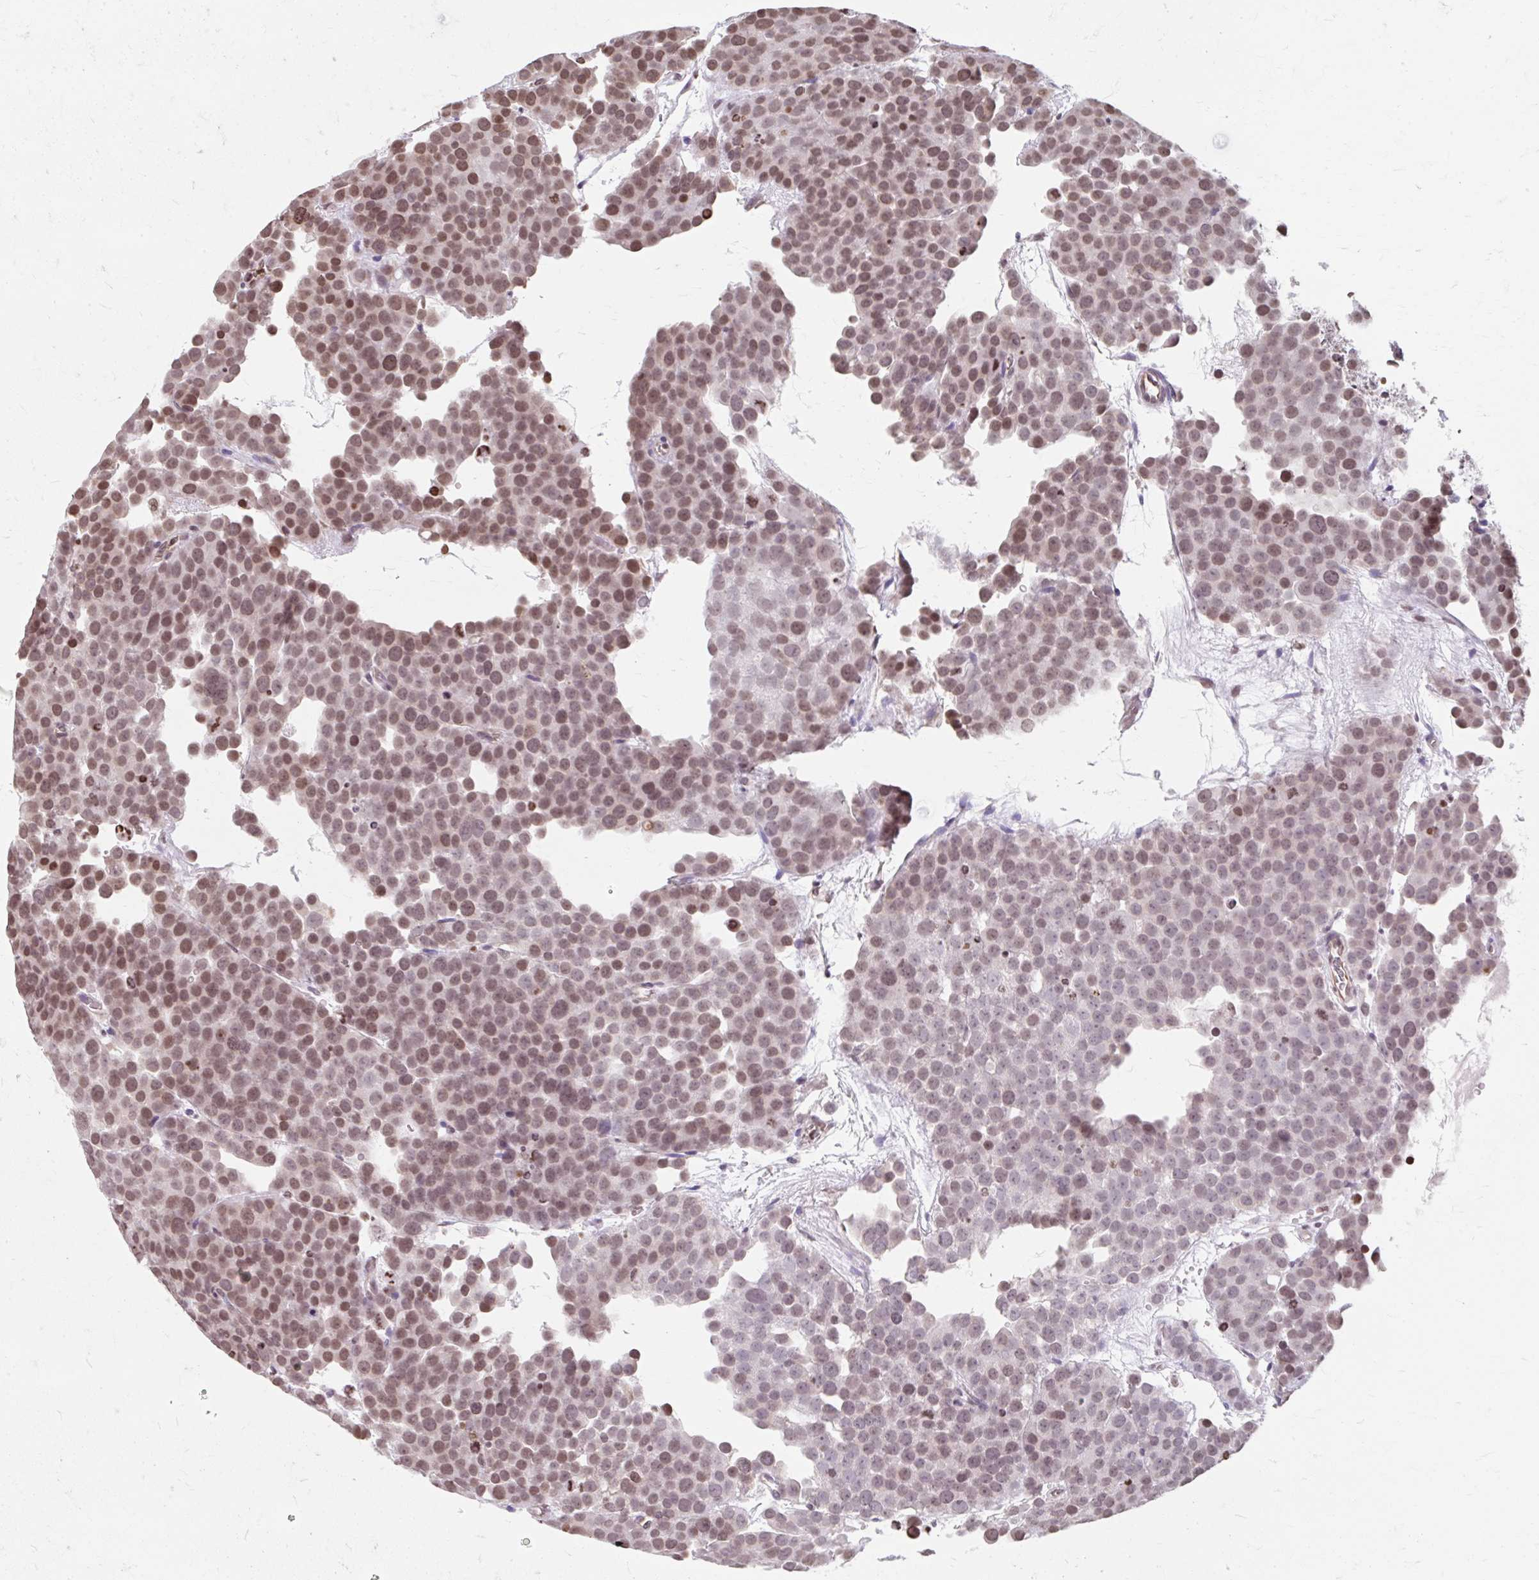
{"staining": {"intensity": "moderate", "quantity": ">75%", "location": "nuclear"}, "tissue": "testis cancer", "cell_type": "Tumor cells", "image_type": "cancer", "snomed": [{"axis": "morphology", "description": "Seminoma, NOS"}, {"axis": "topography", "description": "Testis"}], "caption": "Seminoma (testis) stained with a brown dye exhibits moderate nuclear positive positivity in approximately >75% of tumor cells.", "gene": "ORC3", "patient": {"sex": "male", "age": 71}}